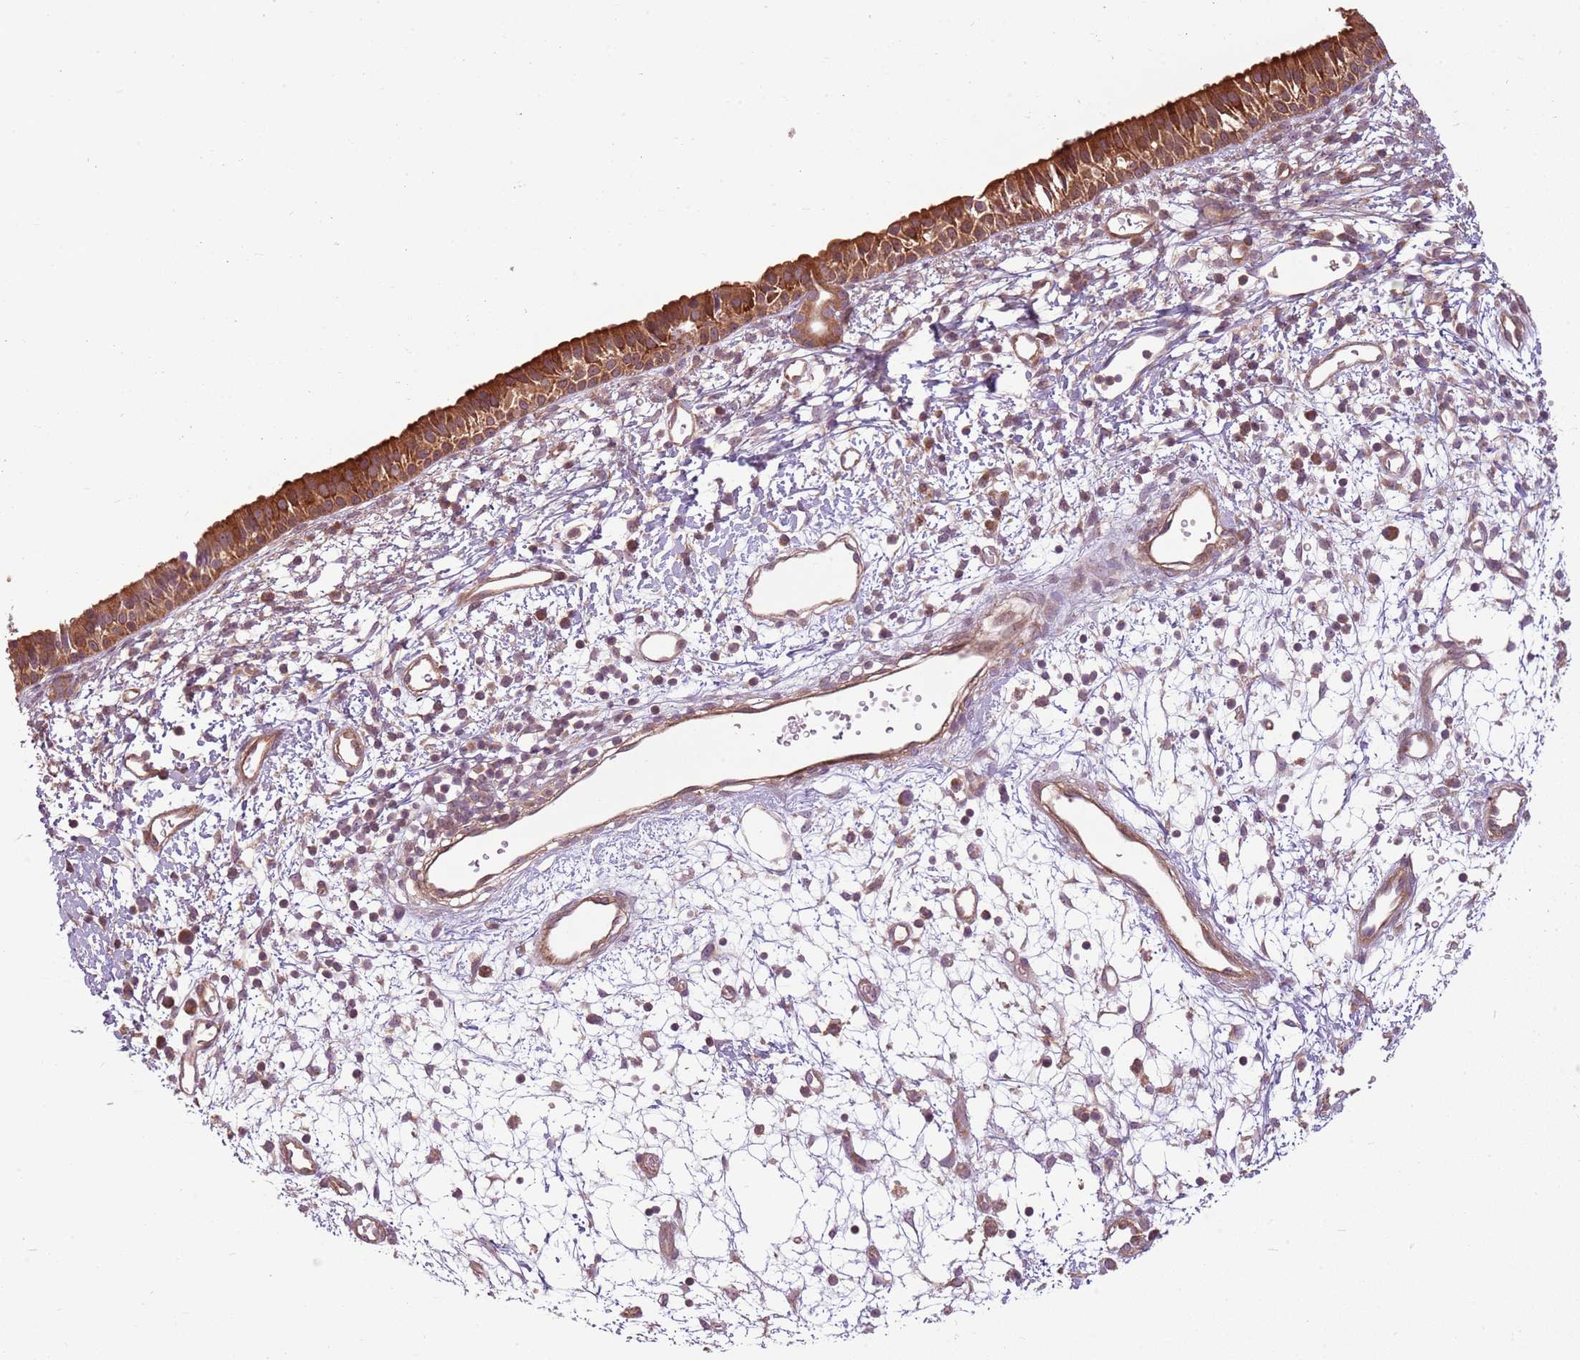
{"staining": {"intensity": "strong", "quantity": ">75%", "location": "cytoplasmic/membranous"}, "tissue": "nasopharynx", "cell_type": "Respiratory epithelial cells", "image_type": "normal", "snomed": [{"axis": "morphology", "description": "Normal tissue, NOS"}, {"axis": "topography", "description": "Nasopharynx"}], "caption": "IHC image of benign human nasopharynx stained for a protein (brown), which demonstrates high levels of strong cytoplasmic/membranous positivity in approximately >75% of respiratory epithelial cells.", "gene": "RPL21", "patient": {"sex": "male", "age": 22}}